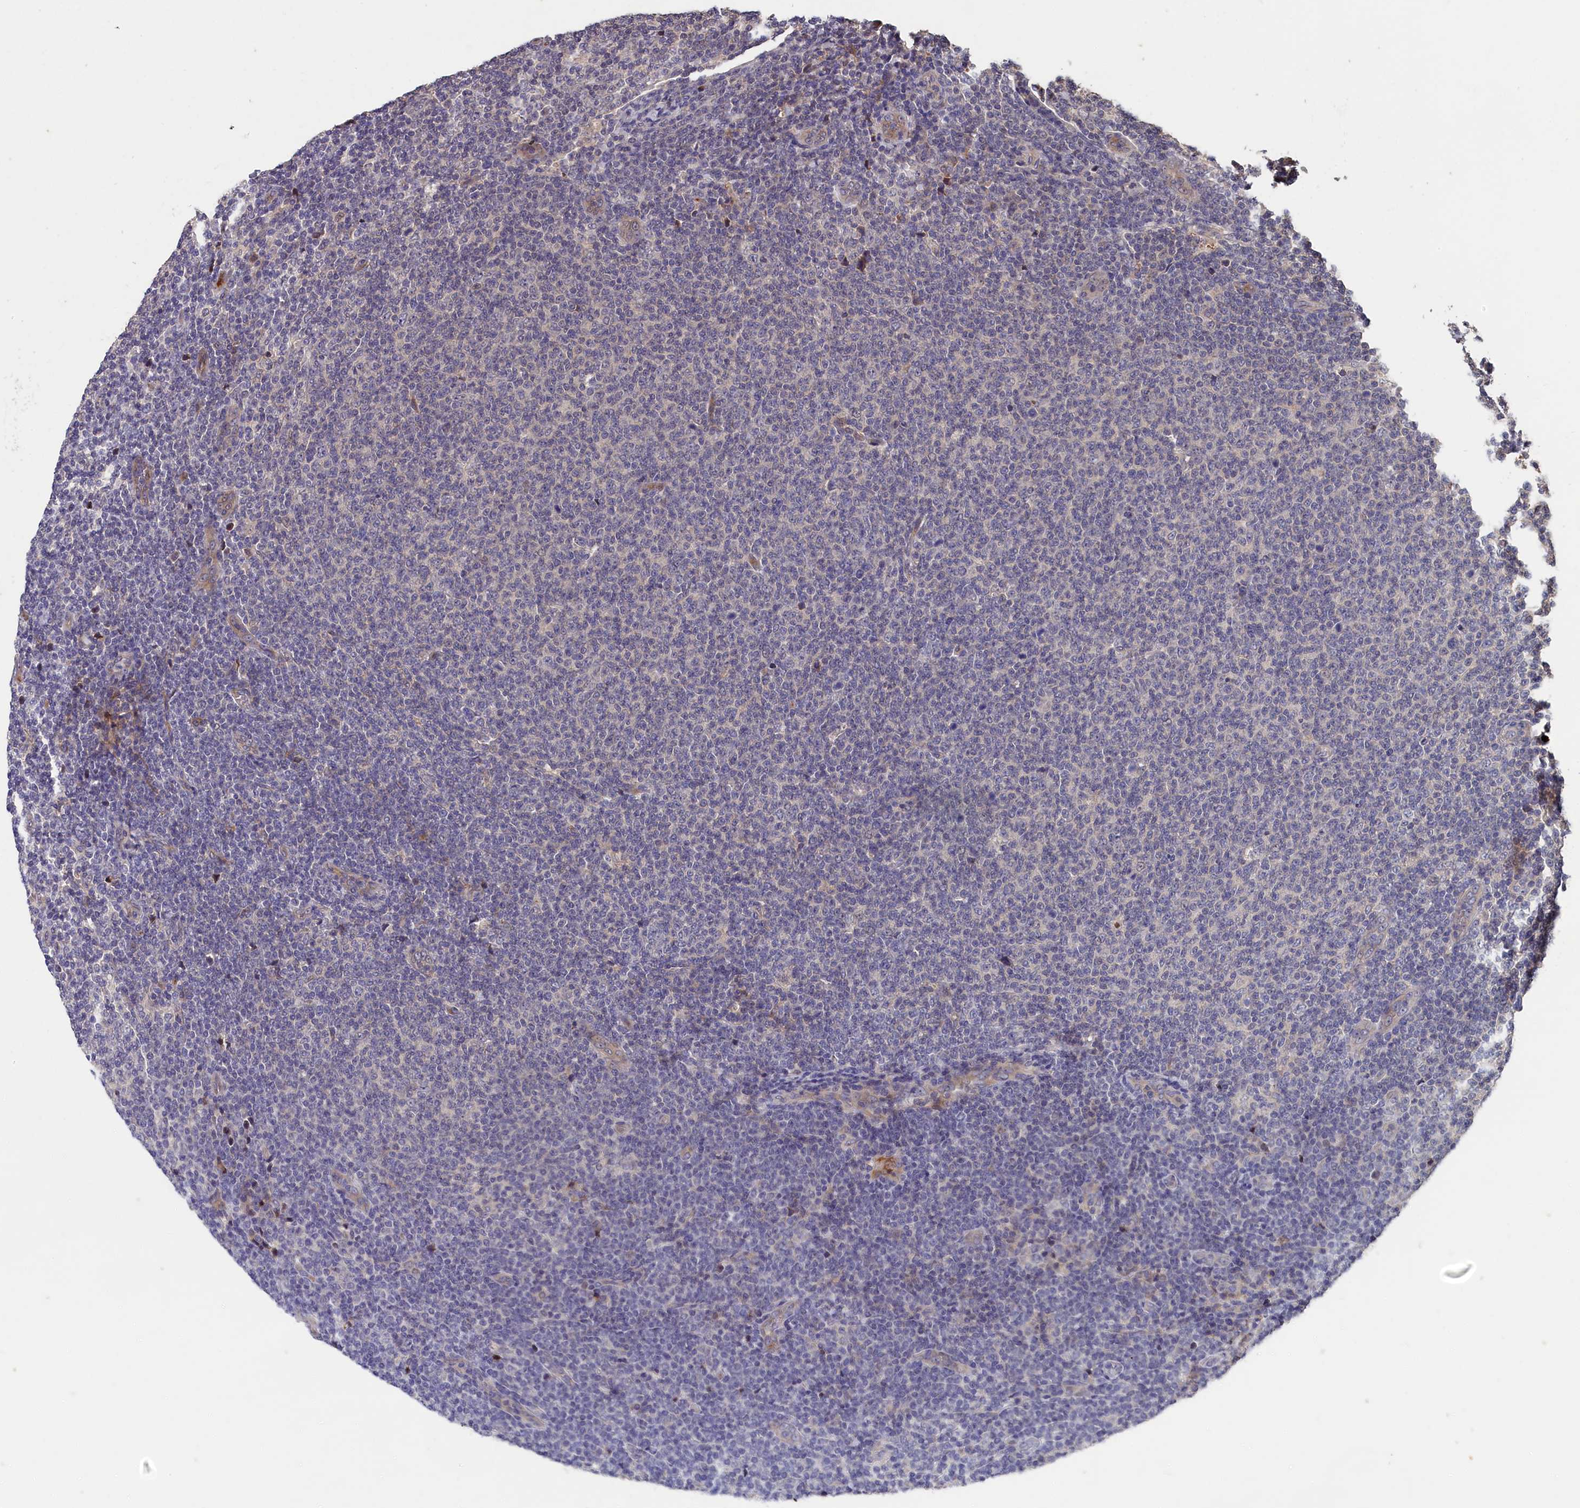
{"staining": {"intensity": "negative", "quantity": "none", "location": "none"}, "tissue": "lymphoma", "cell_type": "Tumor cells", "image_type": "cancer", "snomed": [{"axis": "morphology", "description": "Malignant lymphoma, non-Hodgkin's type, Low grade"}, {"axis": "topography", "description": "Lymph node"}], "caption": "IHC histopathology image of neoplastic tissue: malignant lymphoma, non-Hodgkin's type (low-grade) stained with DAB (3,3'-diaminobenzidine) shows no significant protein positivity in tumor cells.", "gene": "ITIH1", "patient": {"sex": "male", "age": 66}}